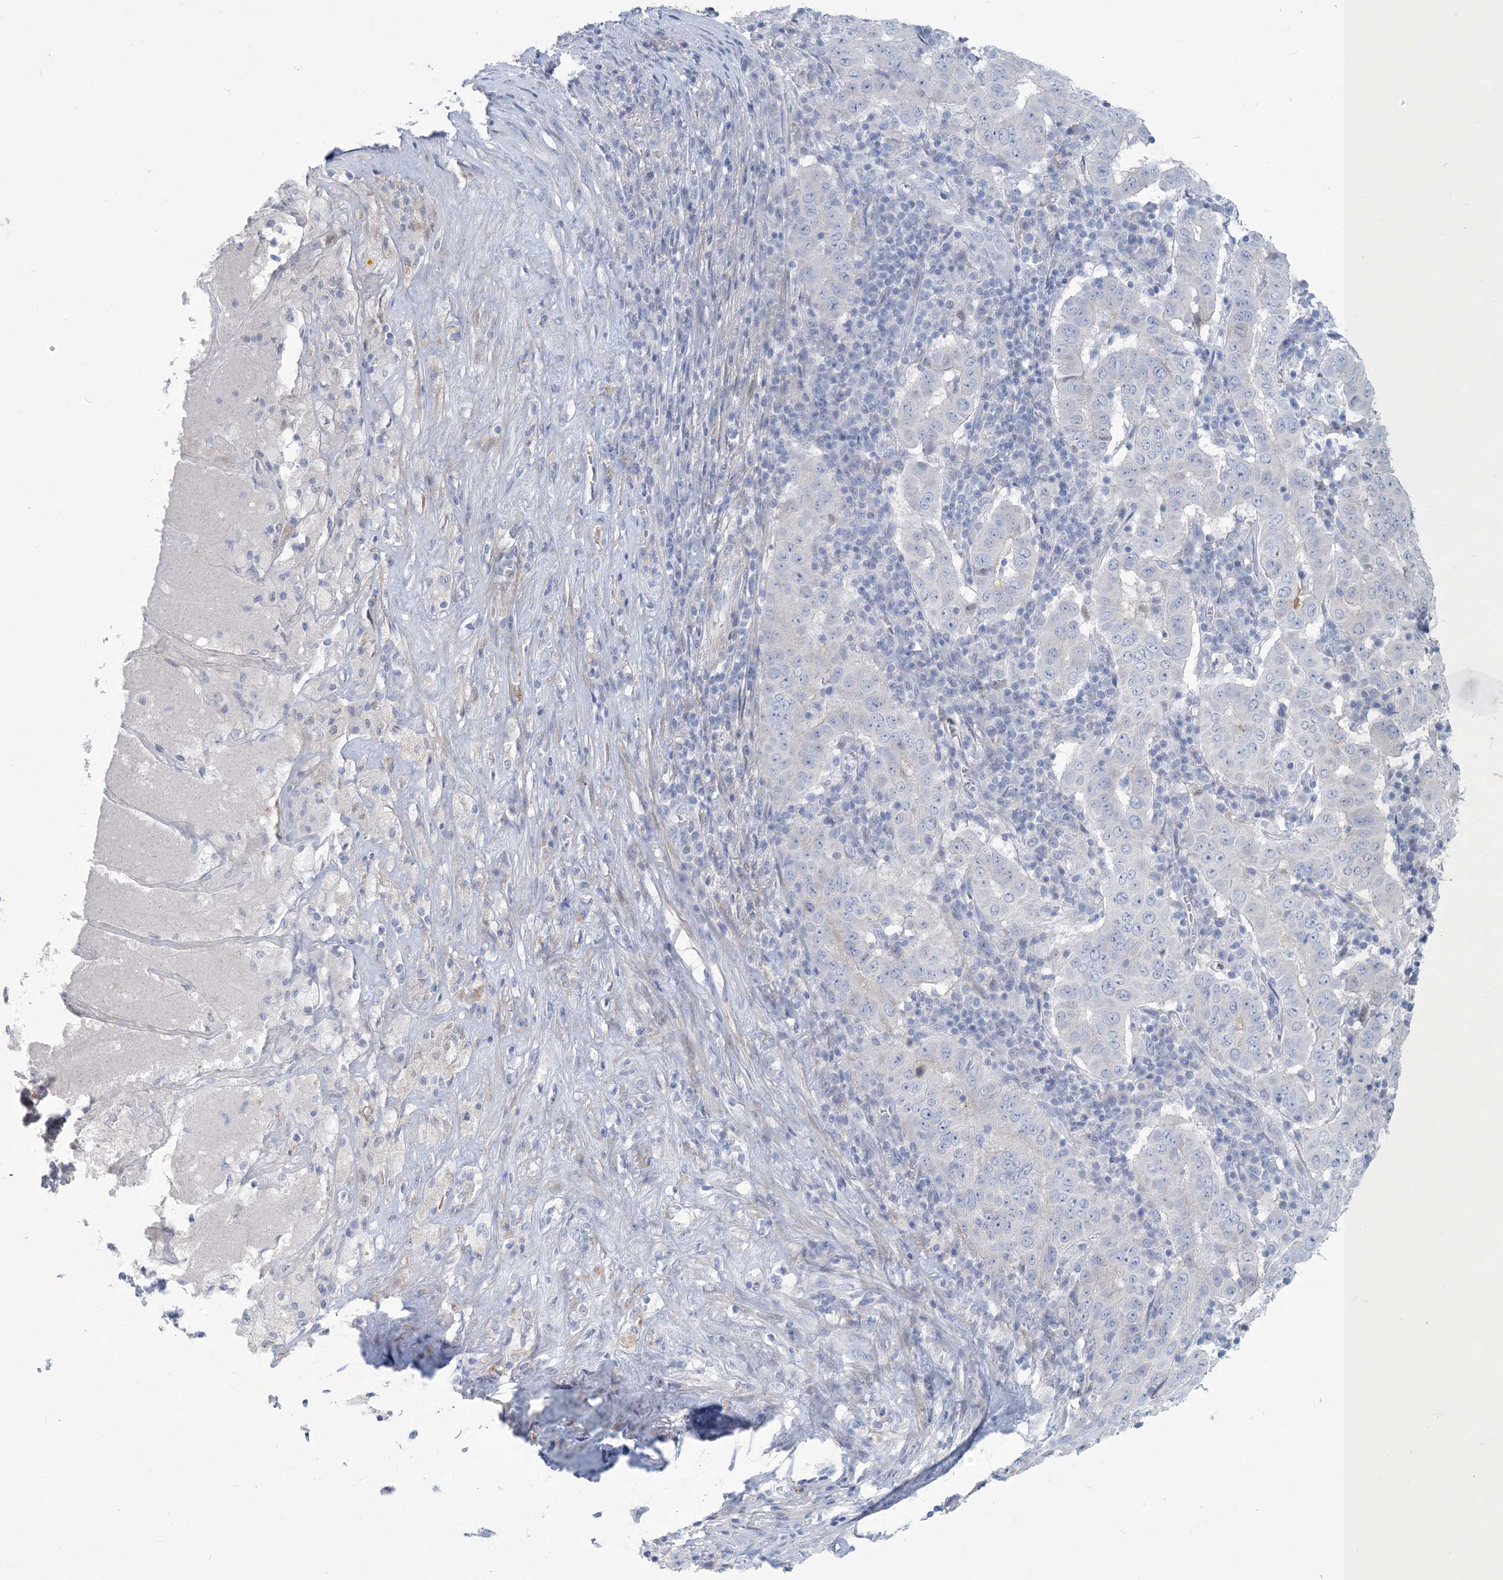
{"staining": {"intensity": "negative", "quantity": "none", "location": "none"}, "tissue": "pancreatic cancer", "cell_type": "Tumor cells", "image_type": "cancer", "snomed": [{"axis": "morphology", "description": "Adenocarcinoma, NOS"}, {"axis": "topography", "description": "Pancreas"}], "caption": "Pancreatic cancer (adenocarcinoma) was stained to show a protein in brown. There is no significant staining in tumor cells.", "gene": "MOXD1", "patient": {"sex": "male", "age": 63}}